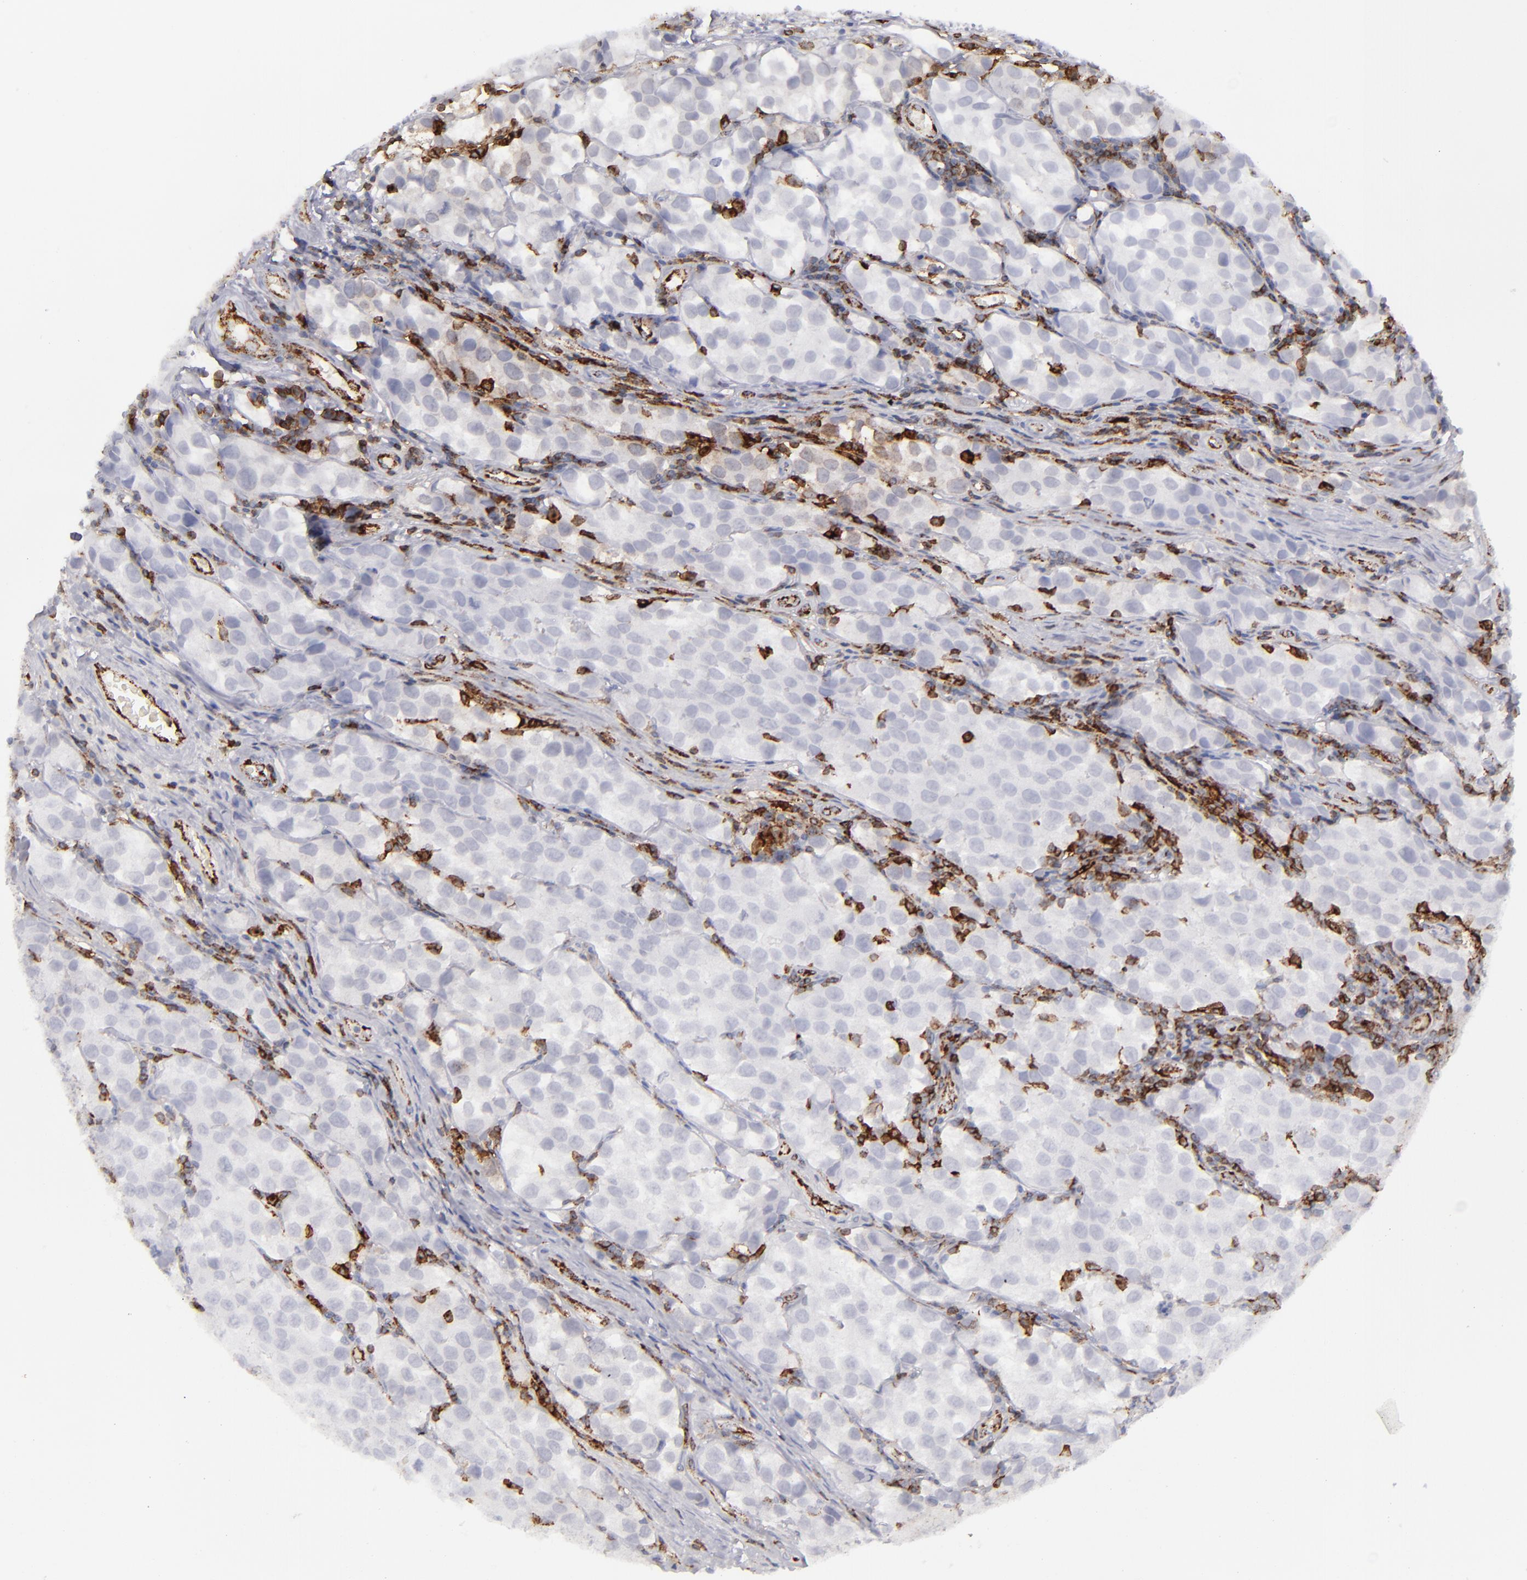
{"staining": {"intensity": "negative", "quantity": "none", "location": "none"}, "tissue": "testis cancer", "cell_type": "Tumor cells", "image_type": "cancer", "snomed": [{"axis": "morphology", "description": "Seminoma, NOS"}, {"axis": "topography", "description": "Testis"}], "caption": "The micrograph displays no staining of tumor cells in testis cancer (seminoma).", "gene": "CD27", "patient": {"sex": "male", "age": 39}}